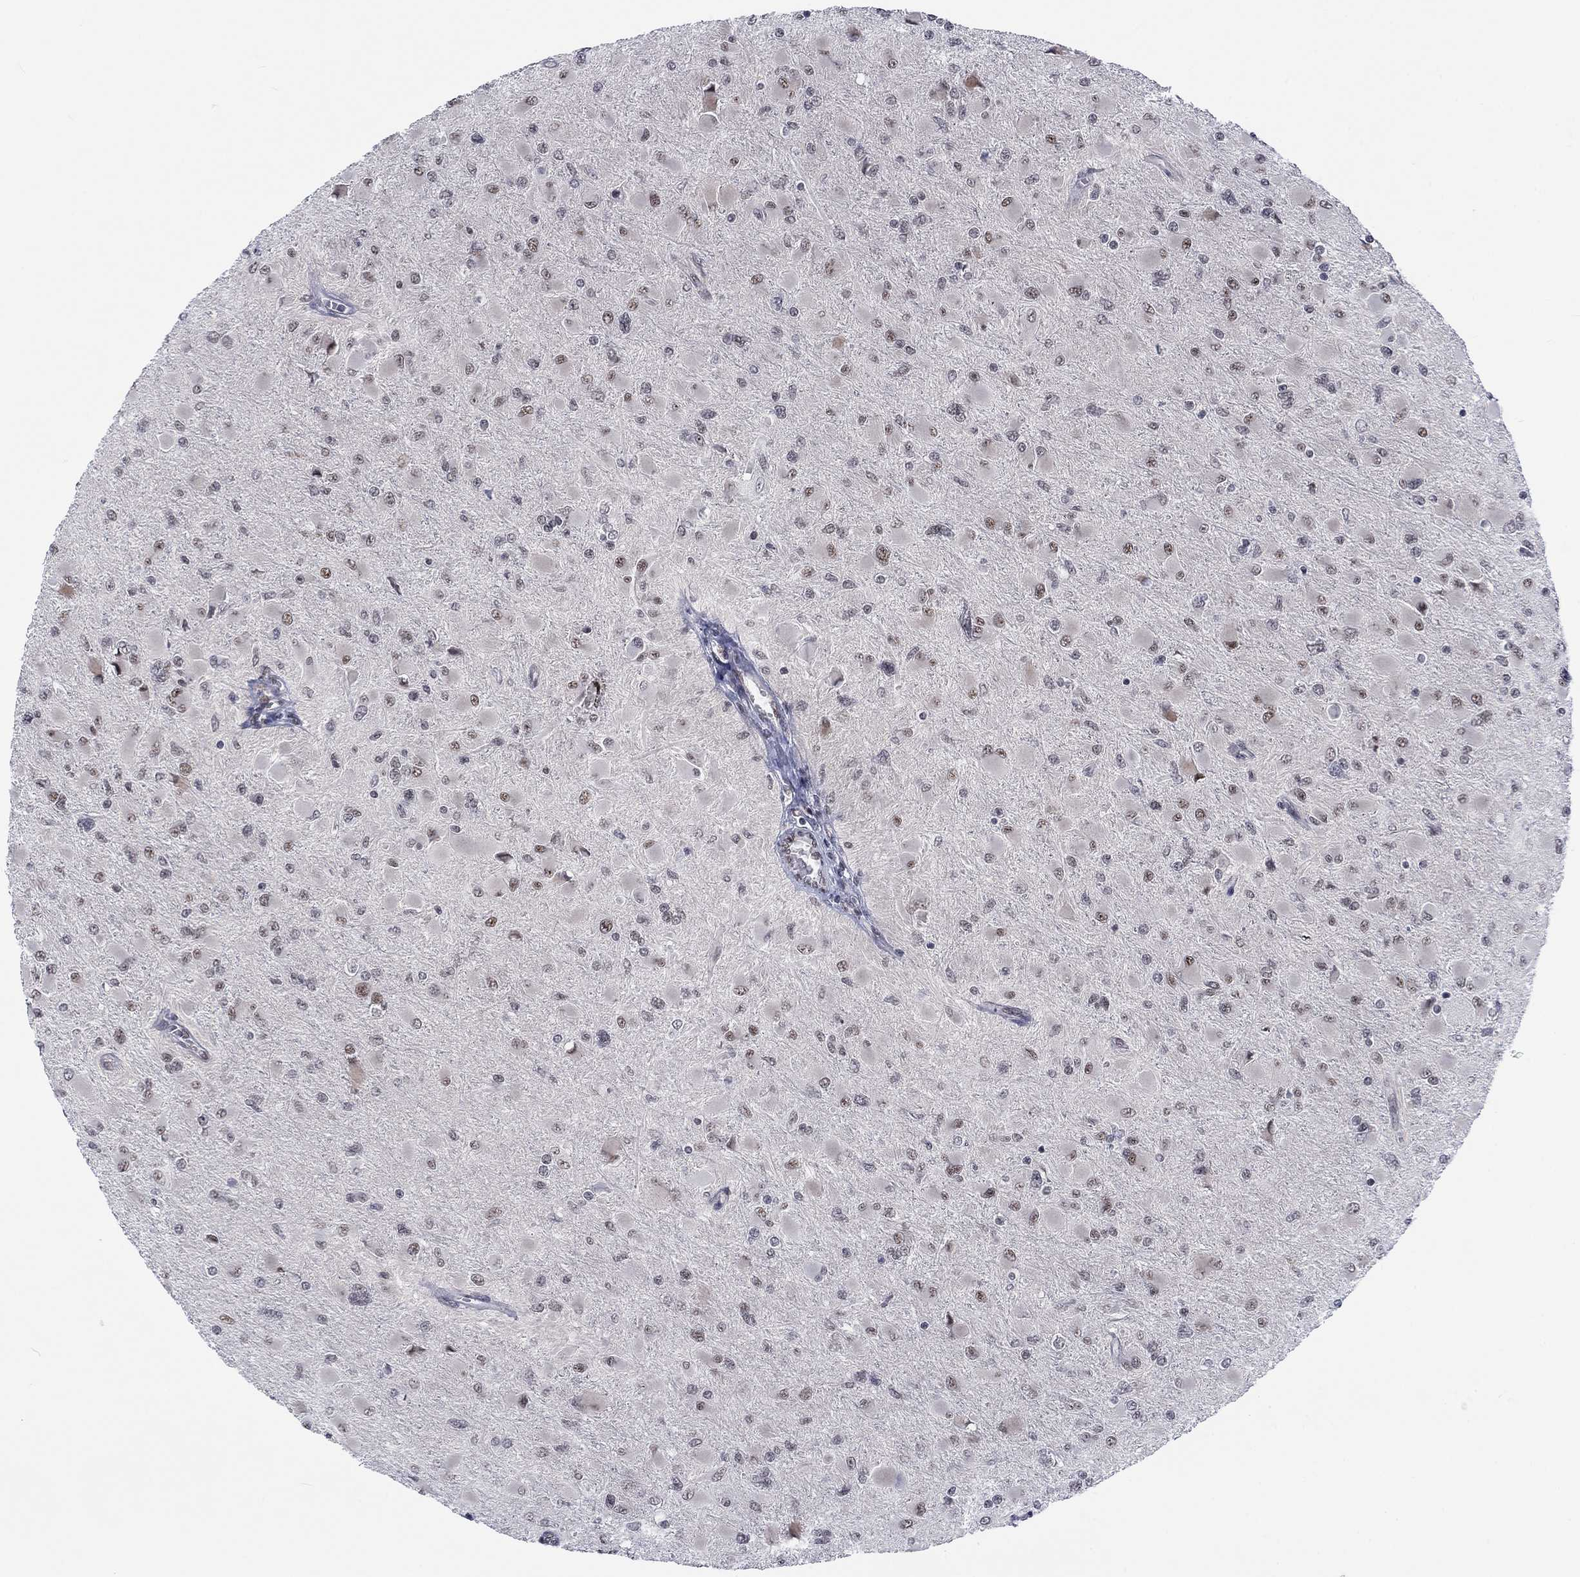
{"staining": {"intensity": "moderate", "quantity": "<25%", "location": "nuclear"}, "tissue": "glioma", "cell_type": "Tumor cells", "image_type": "cancer", "snomed": [{"axis": "morphology", "description": "Glioma, malignant, High grade"}, {"axis": "topography", "description": "Cerebral cortex"}], "caption": "IHC micrograph of glioma stained for a protein (brown), which displays low levels of moderate nuclear expression in about <25% of tumor cells.", "gene": "FYTTD1", "patient": {"sex": "female", "age": 36}}